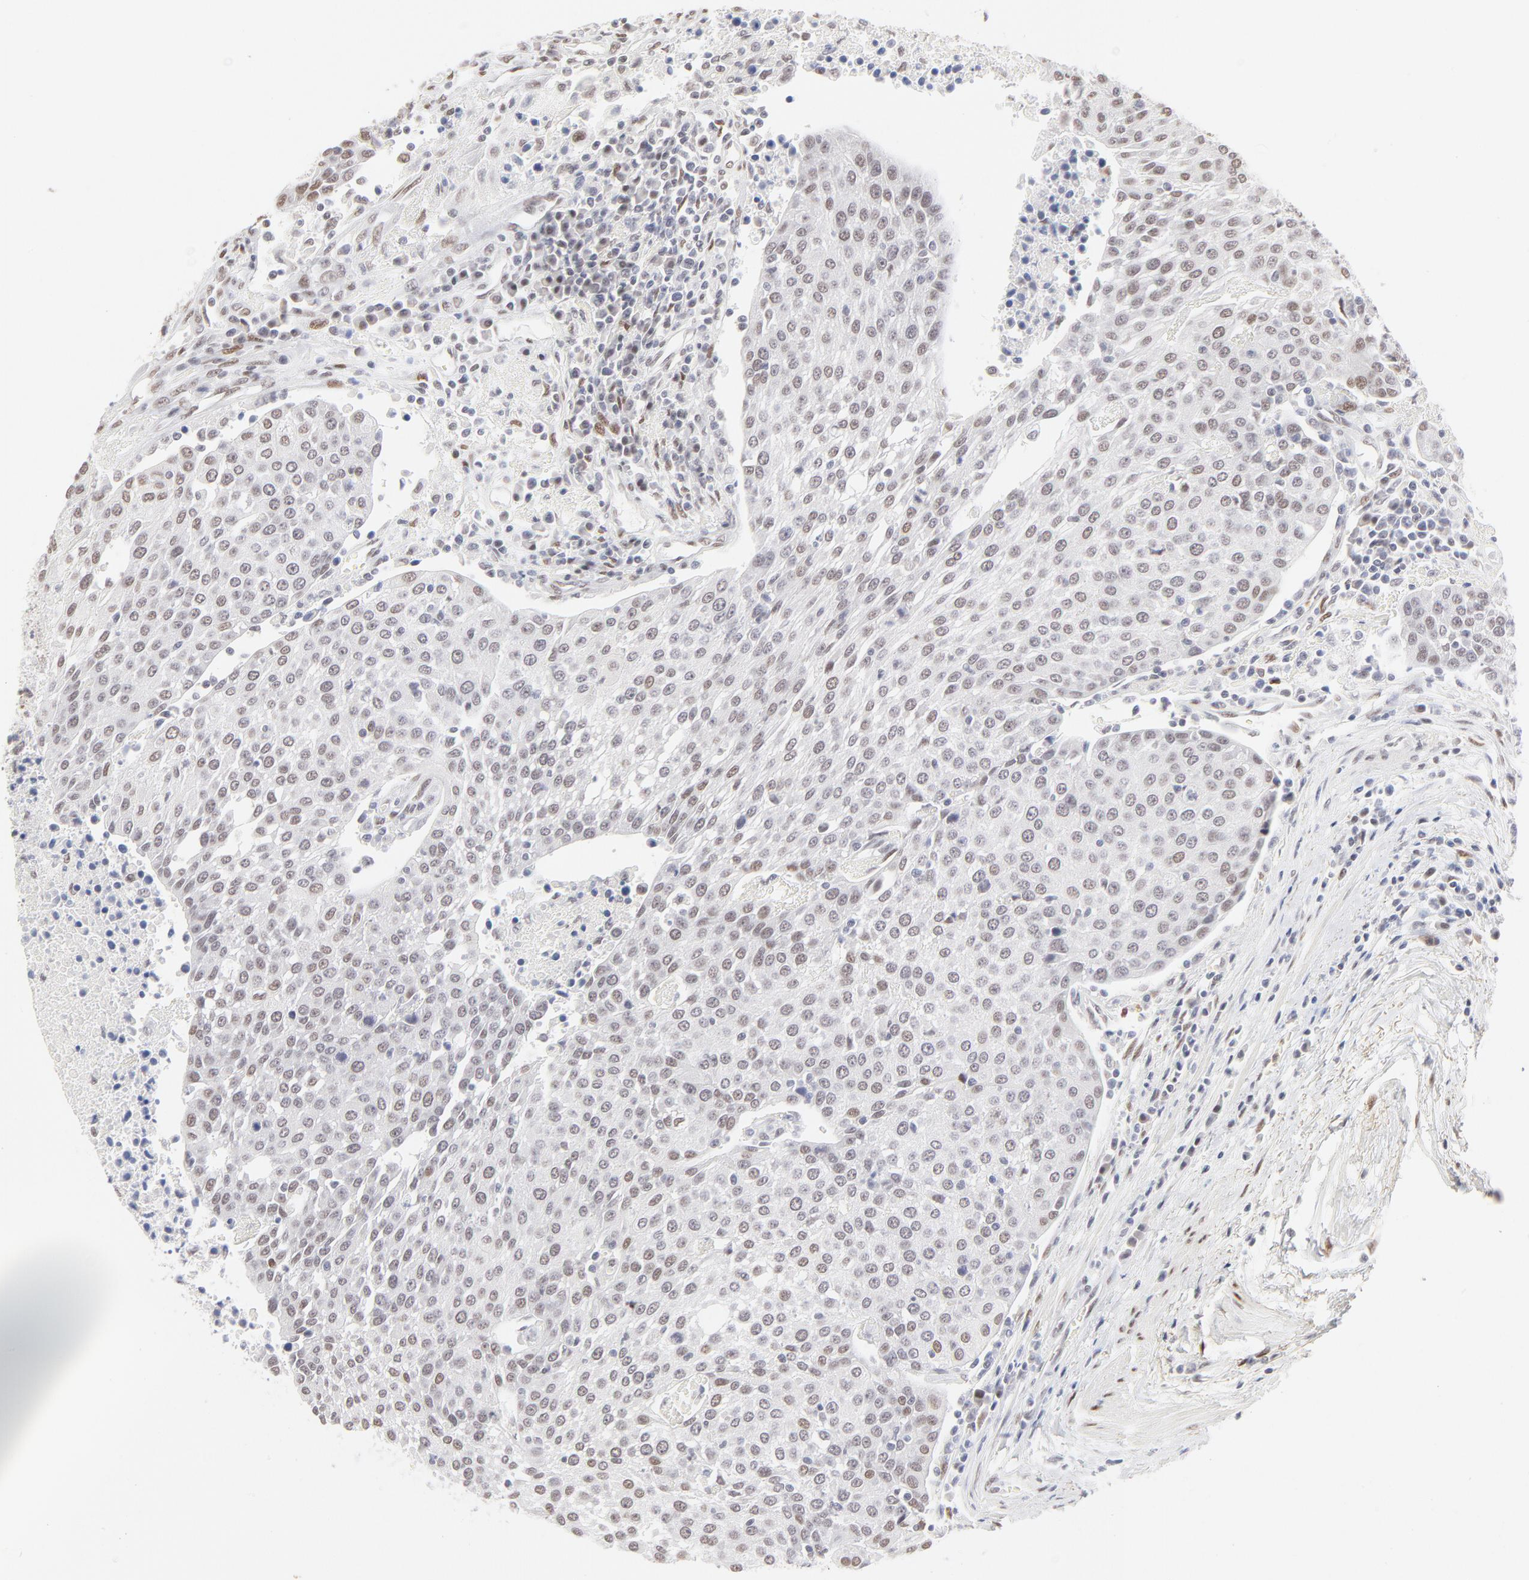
{"staining": {"intensity": "weak", "quantity": "25%-75%", "location": "nuclear"}, "tissue": "urothelial cancer", "cell_type": "Tumor cells", "image_type": "cancer", "snomed": [{"axis": "morphology", "description": "Urothelial carcinoma, High grade"}, {"axis": "topography", "description": "Urinary bladder"}], "caption": "A photomicrograph showing weak nuclear positivity in about 25%-75% of tumor cells in high-grade urothelial carcinoma, as visualized by brown immunohistochemical staining.", "gene": "PBX1", "patient": {"sex": "female", "age": 85}}